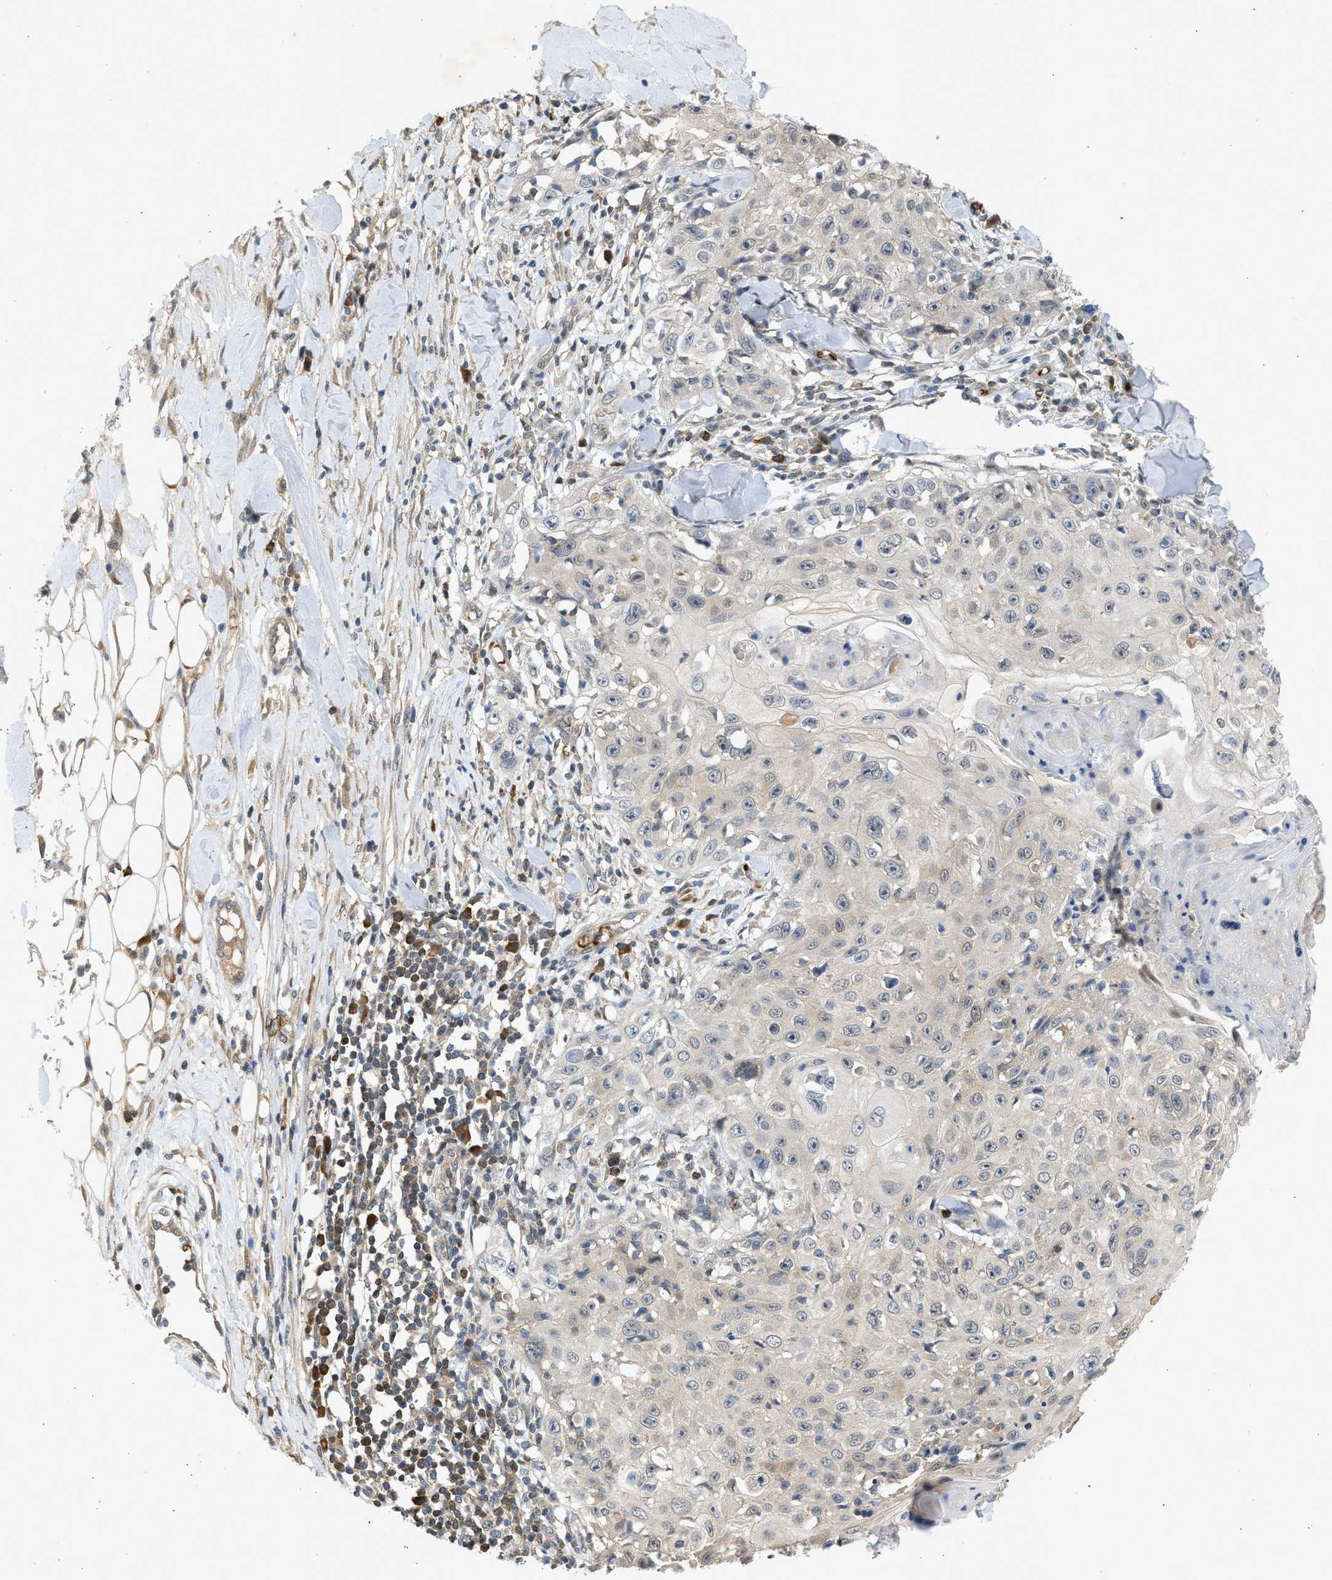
{"staining": {"intensity": "negative", "quantity": "none", "location": "none"}, "tissue": "skin cancer", "cell_type": "Tumor cells", "image_type": "cancer", "snomed": [{"axis": "morphology", "description": "Squamous cell carcinoma, NOS"}, {"axis": "topography", "description": "Skin"}], "caption": "The photomicrograph exhibits no significant staining in tumor cells of skin cancer. (DAB (3,3'-diaminobenzidine) immunohistochemistry (IHC) visualized using brightfield microscopy, high magnification).", "gene": "MAPK7", "patient": {"sex": "male", "age": 86}}